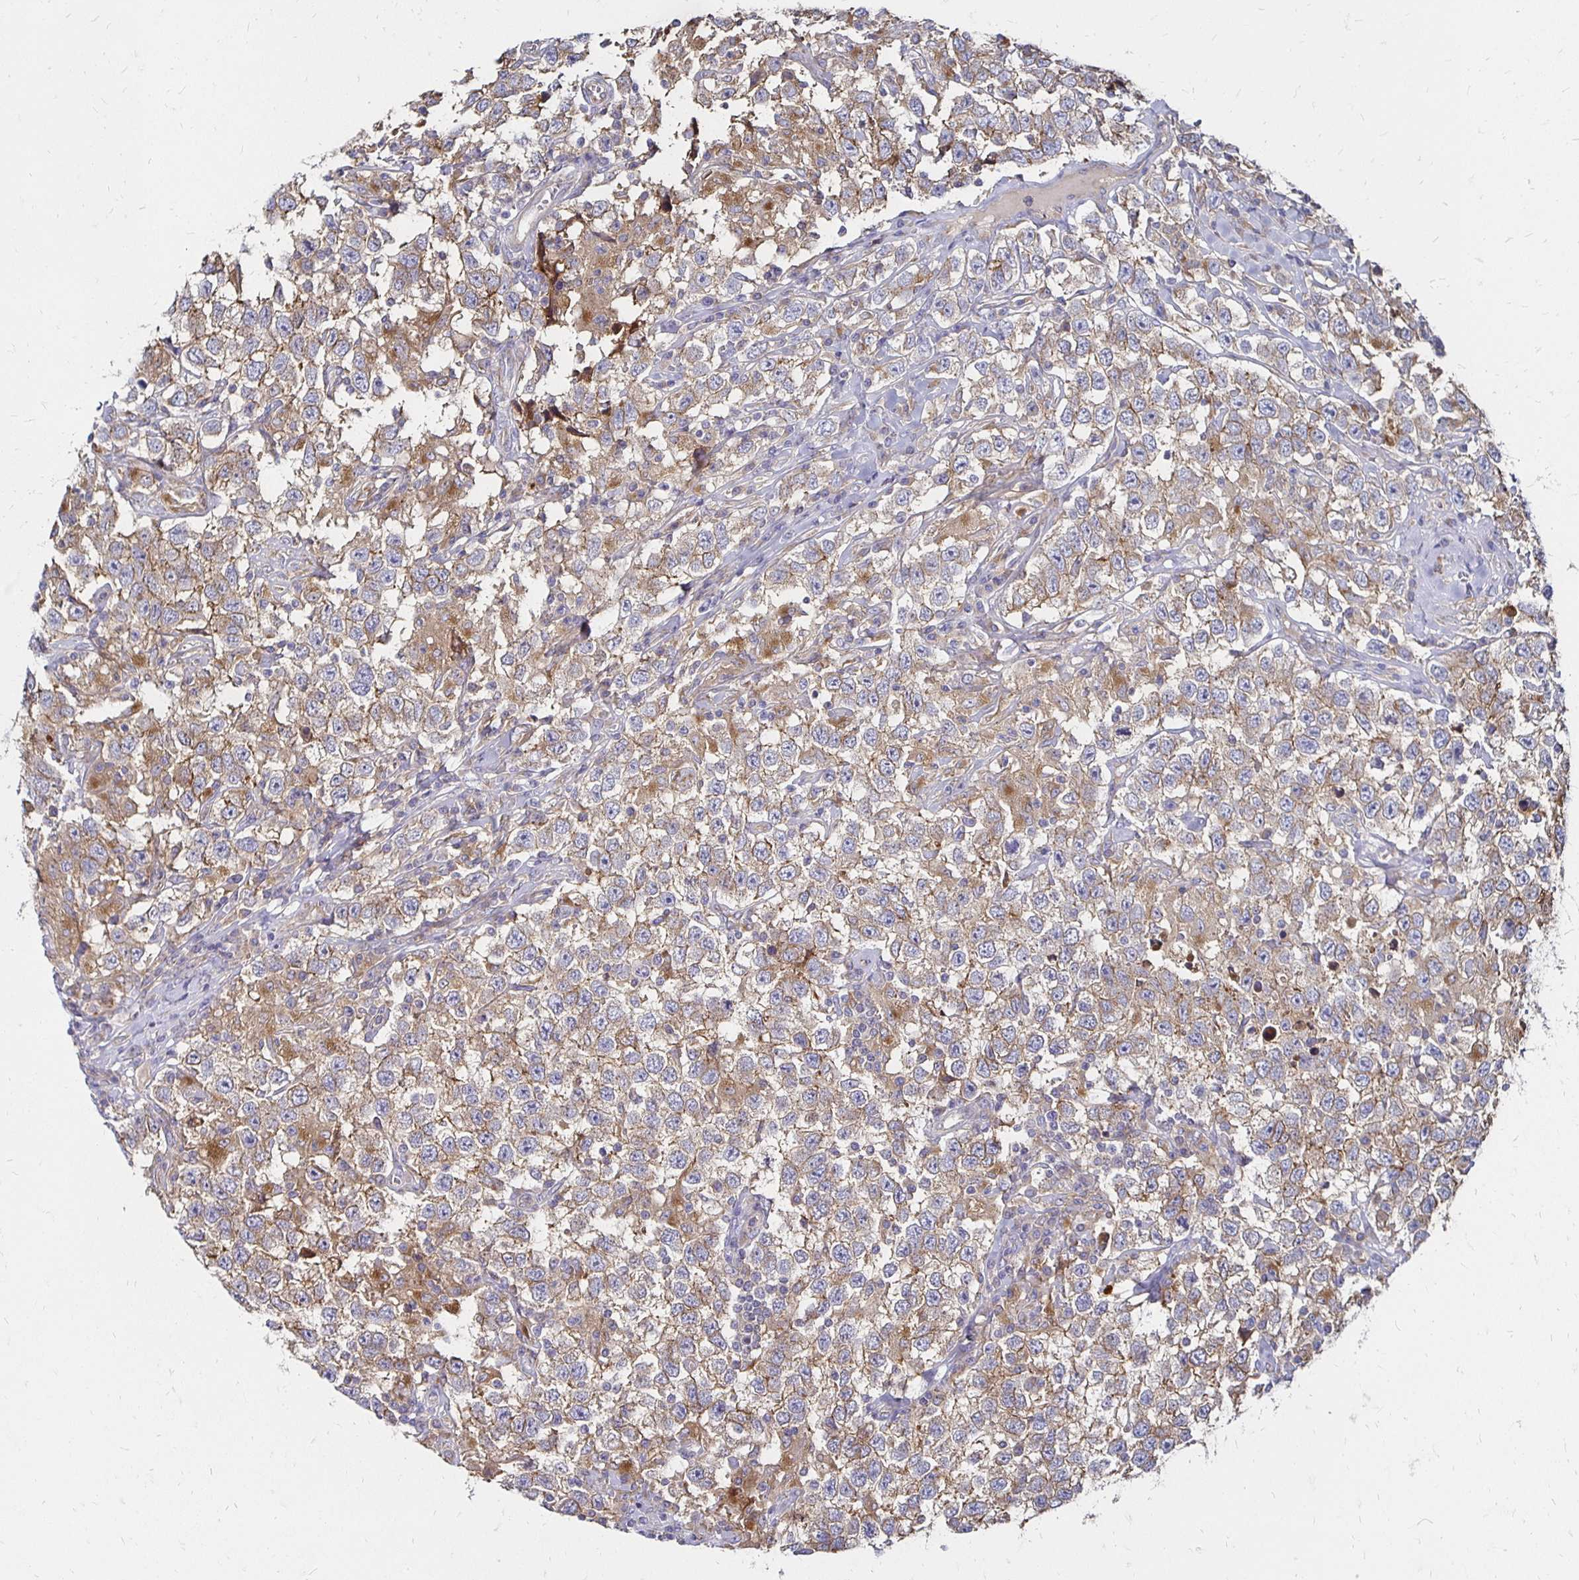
{"staining": {"intensity": "weak", "quantity": ">75%", "location": "cytoplasmic/membranous"}, "tissue": "testis cancer", "cell_type": "Tumor cells", "image_type": "cancer", "snomed": [{"axis": "morphology", "description": "Seminoma, NOS"}, {"axis": "topography", "description": "Testis"}], "caption": "A photomicrograph of testis cancer stained for a protein displays weak cytoplasmic/membranous brown staining in tumor cells.", "gene": "NCSTN", "patient": {"sex": "male", "age": 41}}